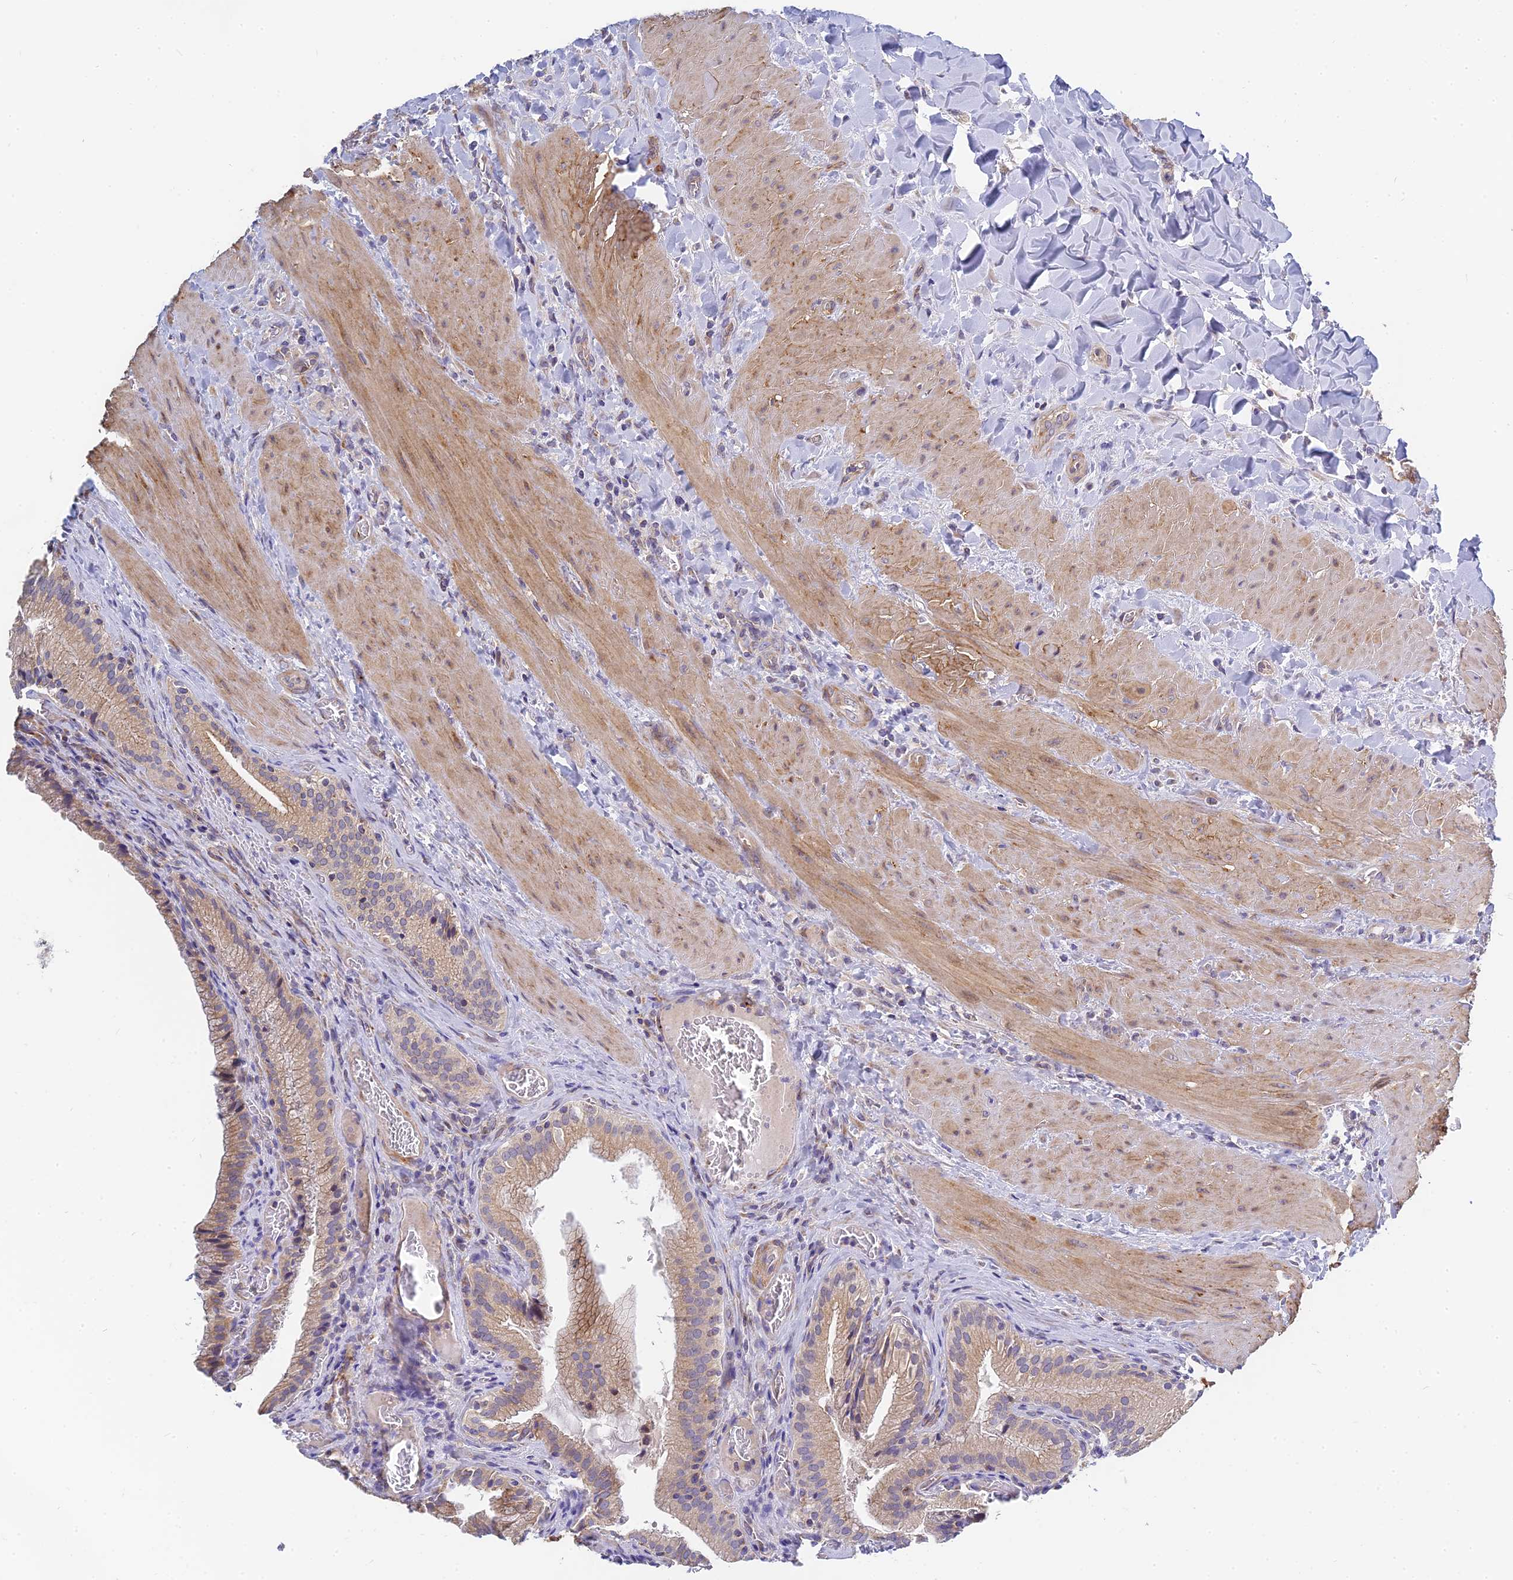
{"staining": {"intensity": "strong", "quantity": "25%-75%", "location": "cytoplasmic/membranous"}, "tissue": "gallbladder", "cell_type": "Glandular cells", "image_type": "normal", "snomed": [{"axis": "morphology", "description": "Normal tissue, NOS"}, {"axis": "topography", "description": "Gallbladder"}], "caption": "A photomicrograph of human gallbladder stained for a protein demonstrates strong cytoplasmic/membranous brown staining in glandular cells.", "gene": "MRPL15", "patient": {"sex": "male", "age": 24}}